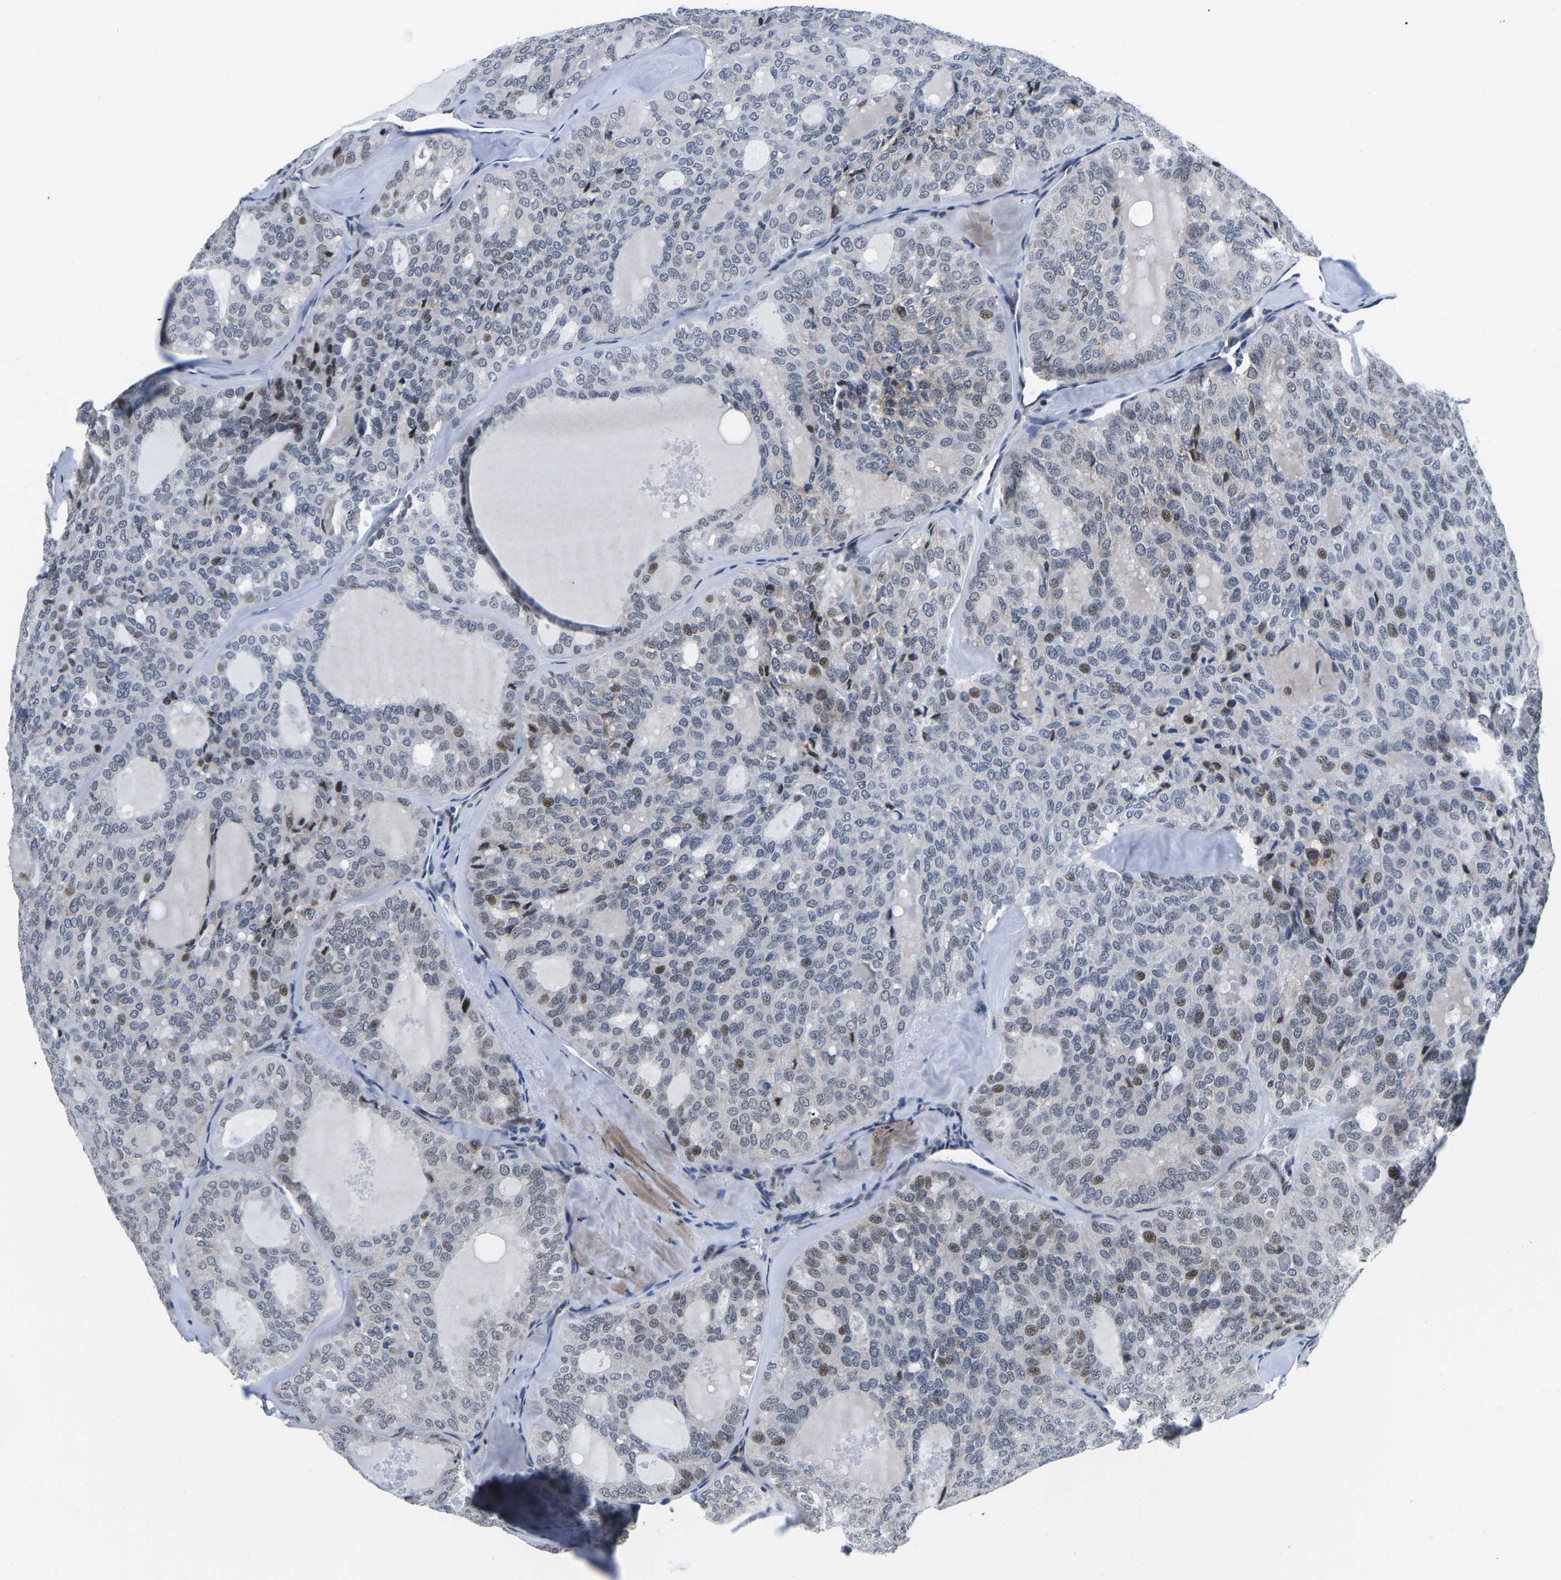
{"staining": {"intensity": "moderate", "quantity": "<25%", "location": "nuclear"}, "tissue": "thyroid cancer", "cell_type": "Tumor cells", "image_type": "cancer", "snomed": [{"axis": "morphology", "description": "Follicular adenoma carcinoma, NOS"}, {"axis": "topography", "description": "Thyroid gland"}], "caption": "Immunohistochemistry (IHC) of human follicular adenoma carcinoma (thyroid) reveals low levels of moderate nuclear positivity in approximately <25% of tumor cells.", "gene": "CDC73", "patient": {"sex": "male", "age": 75}}